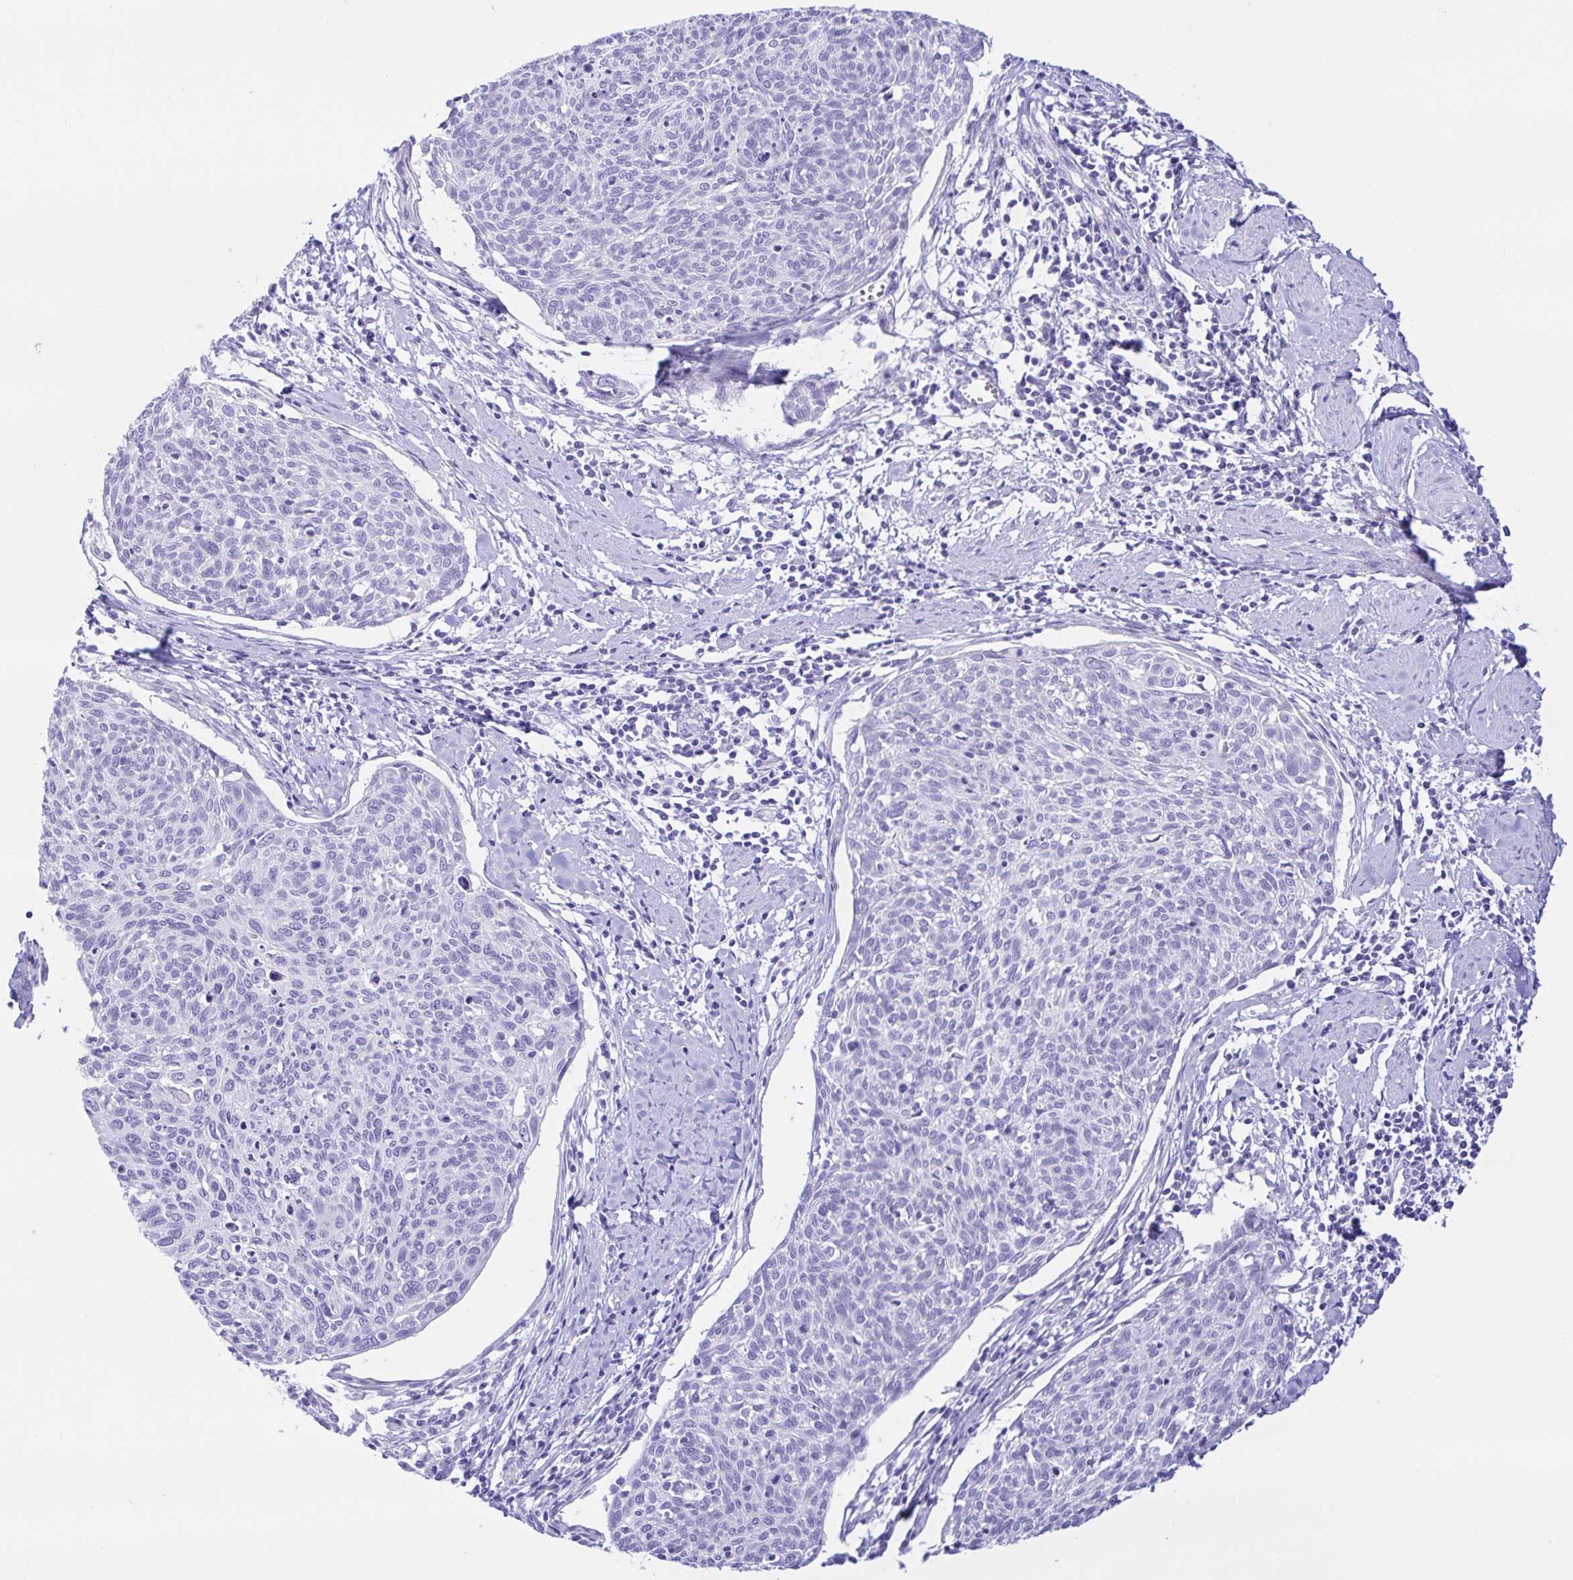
{"staining": {"intensity": "negative", "quantity": "none", "location": "none"}, "tissue": "cervical cancer", "cell_type": "Tumor cells", "image_type": "cancer", "snomed": [{"axis": "morphology", "description": "Squamous cell carcinoma, NOS"}, {"axis": "topography", "description": "Cervix"}], "caption": "A photomicrograph of human cervical cancer is negative for staining in tumor cells.", "gene": "PAX8", "patient": {"sex": "female", "age": 49}}